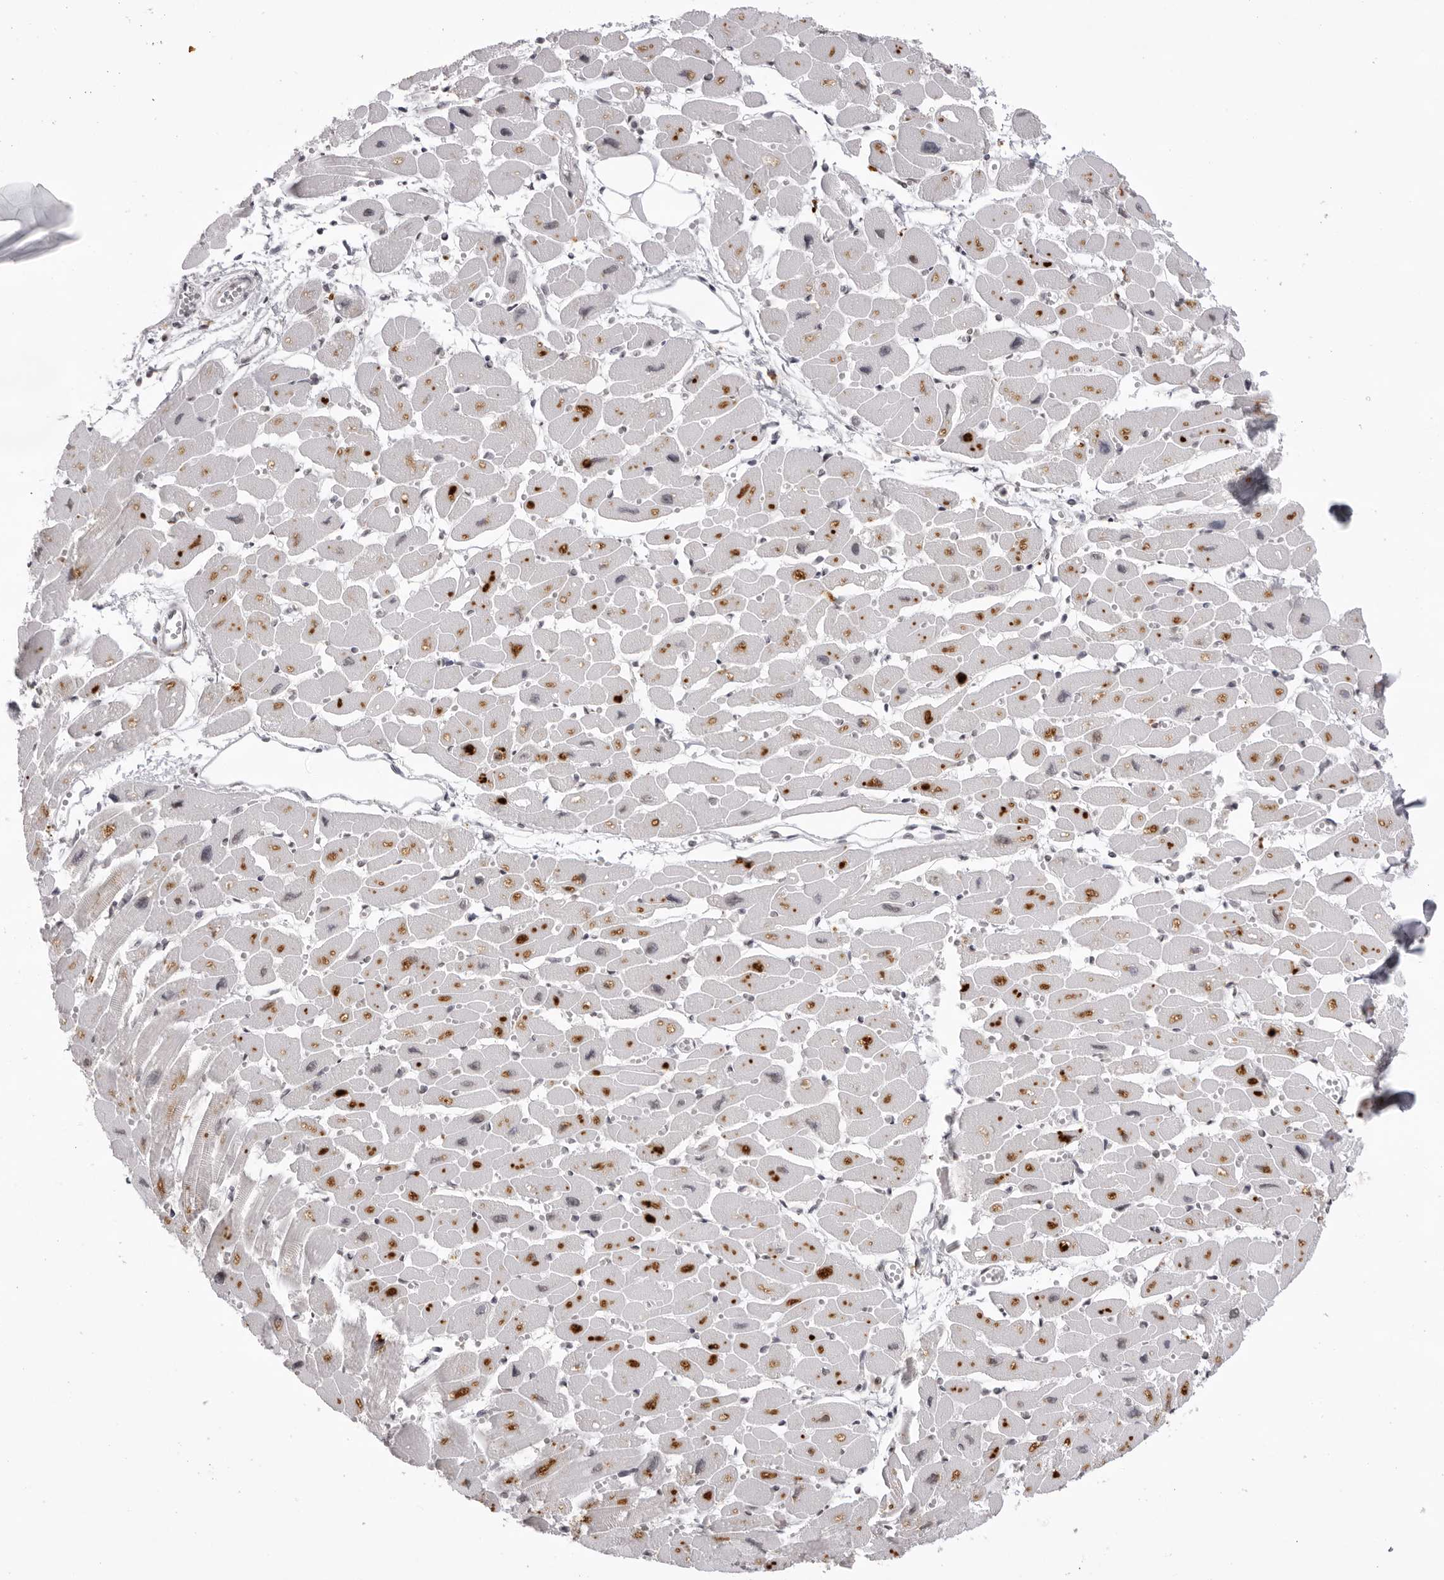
{"staining": {"intensity": "negative", "quantity": "none", "location": "none"}, "tissue": "heart muscle", "cell_type": "Cardiomyocytes", "image_type": "normal", "snomed": [{"axis": "morphology", "description": "Normal tissue, NOS"}, {"axis": "topography", "description": "Heart"}], "caption": "Immunohistochemistry (IHC) histopathology image of benign human heart muscle stained for a protein (brown), which demonstrates no expression in cardiomyocytes.", "gene": "NTM", "patient": {"sex": "female", "age": 54}}